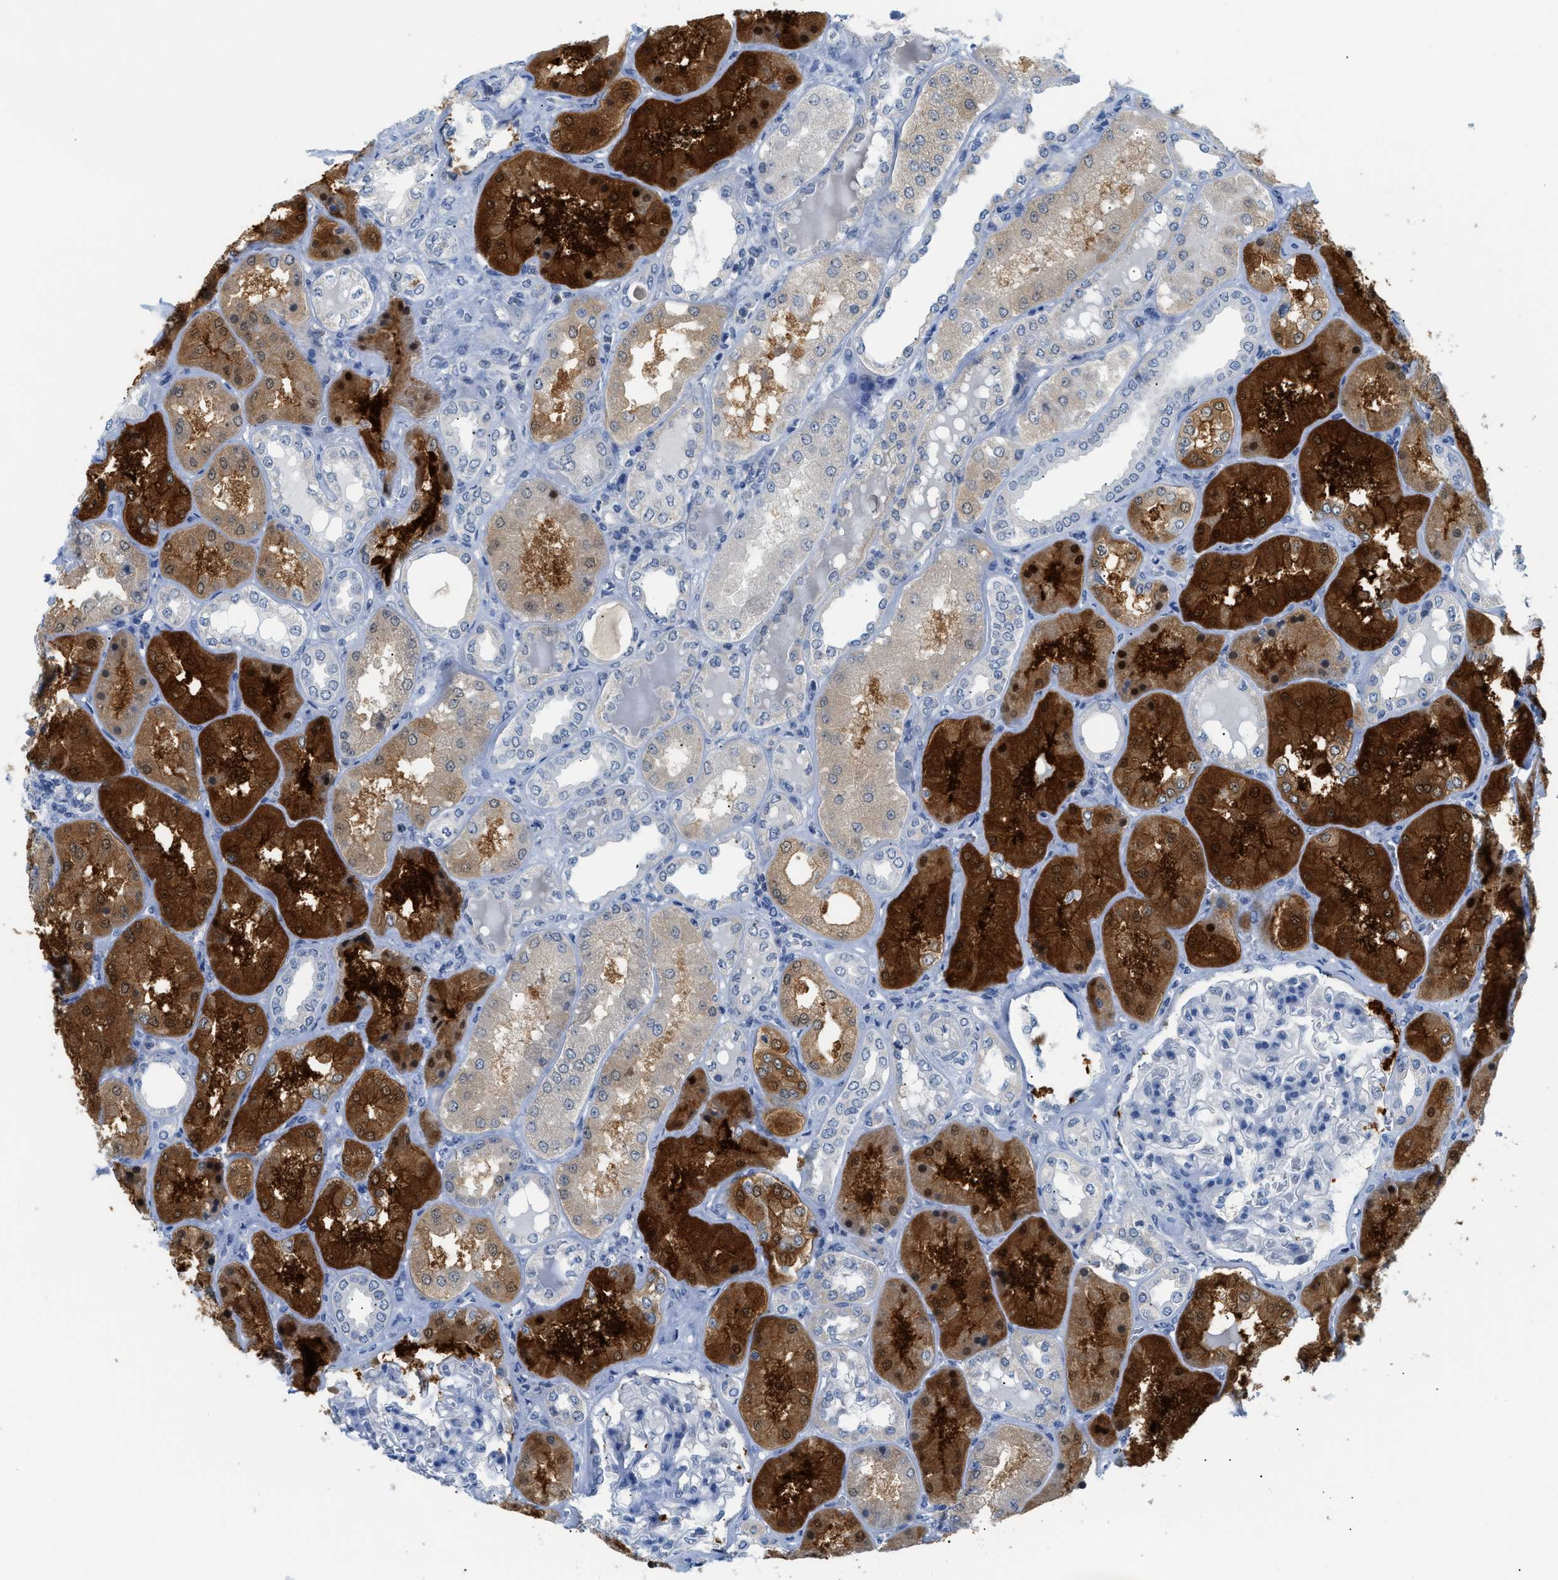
{"staining": {"intensity": "negative", "quantity": "none", "location": "none"}, "tissue": "kidney", "cell_type": "Cells in glomeruli", "image_type": "normal", "snomed": [{"axis": "morphology", "description": "Normal tissue, NOS"}, {"axis": "topography", "description": "Kidney"}], "caption": "DAB (3,3'-diaminobenzidine) immunohistochemical staining of benign kidney demonstrates no significant positivity in cells in glomeruli. (DAB immunohistochemistry with hematoxylin counter stain).", "gene": "PSAT1", "patient": {"sex": "female", "age": 56}}